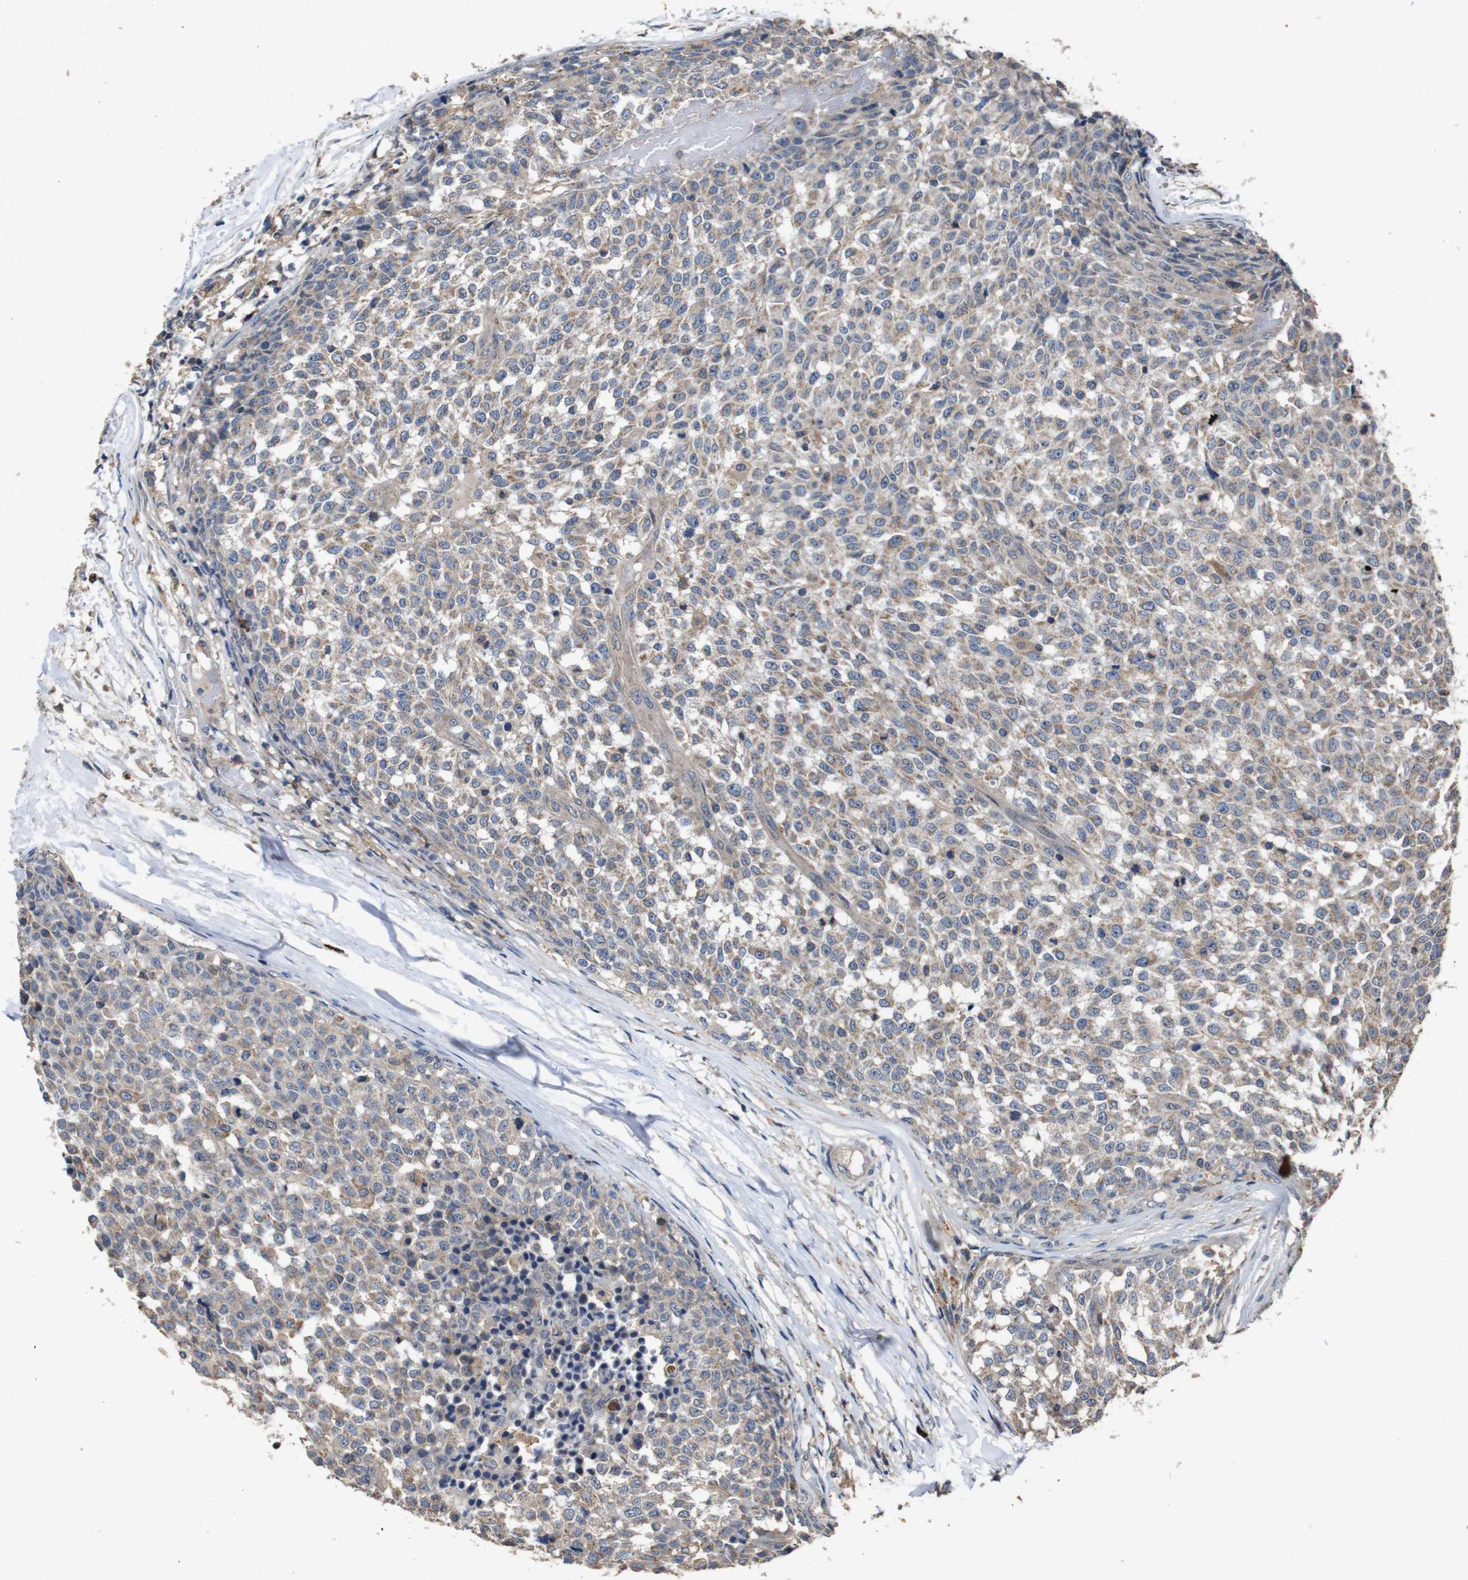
{"staining": {"intensity": "weak", "quantity": ">75%", "location": "cytoplasmic/membranous"}, "tissue": "testis cancer", "cell_type": "Tumor cells", "image_type": "cancer", "snomed": [{"axis": "morphology", "description": "Seminoma, NOS"}, {"axis": "topography", "description": "Testis"}], "caption": "Approximately >75% of tumor cells in testis seminoma exhibit weak cytoplasmic/membranous protein expression as visualized by brown immunohistochemical staining.", "gene": "GLIPR1", "patient": {"sex": "male", "age": 59}}